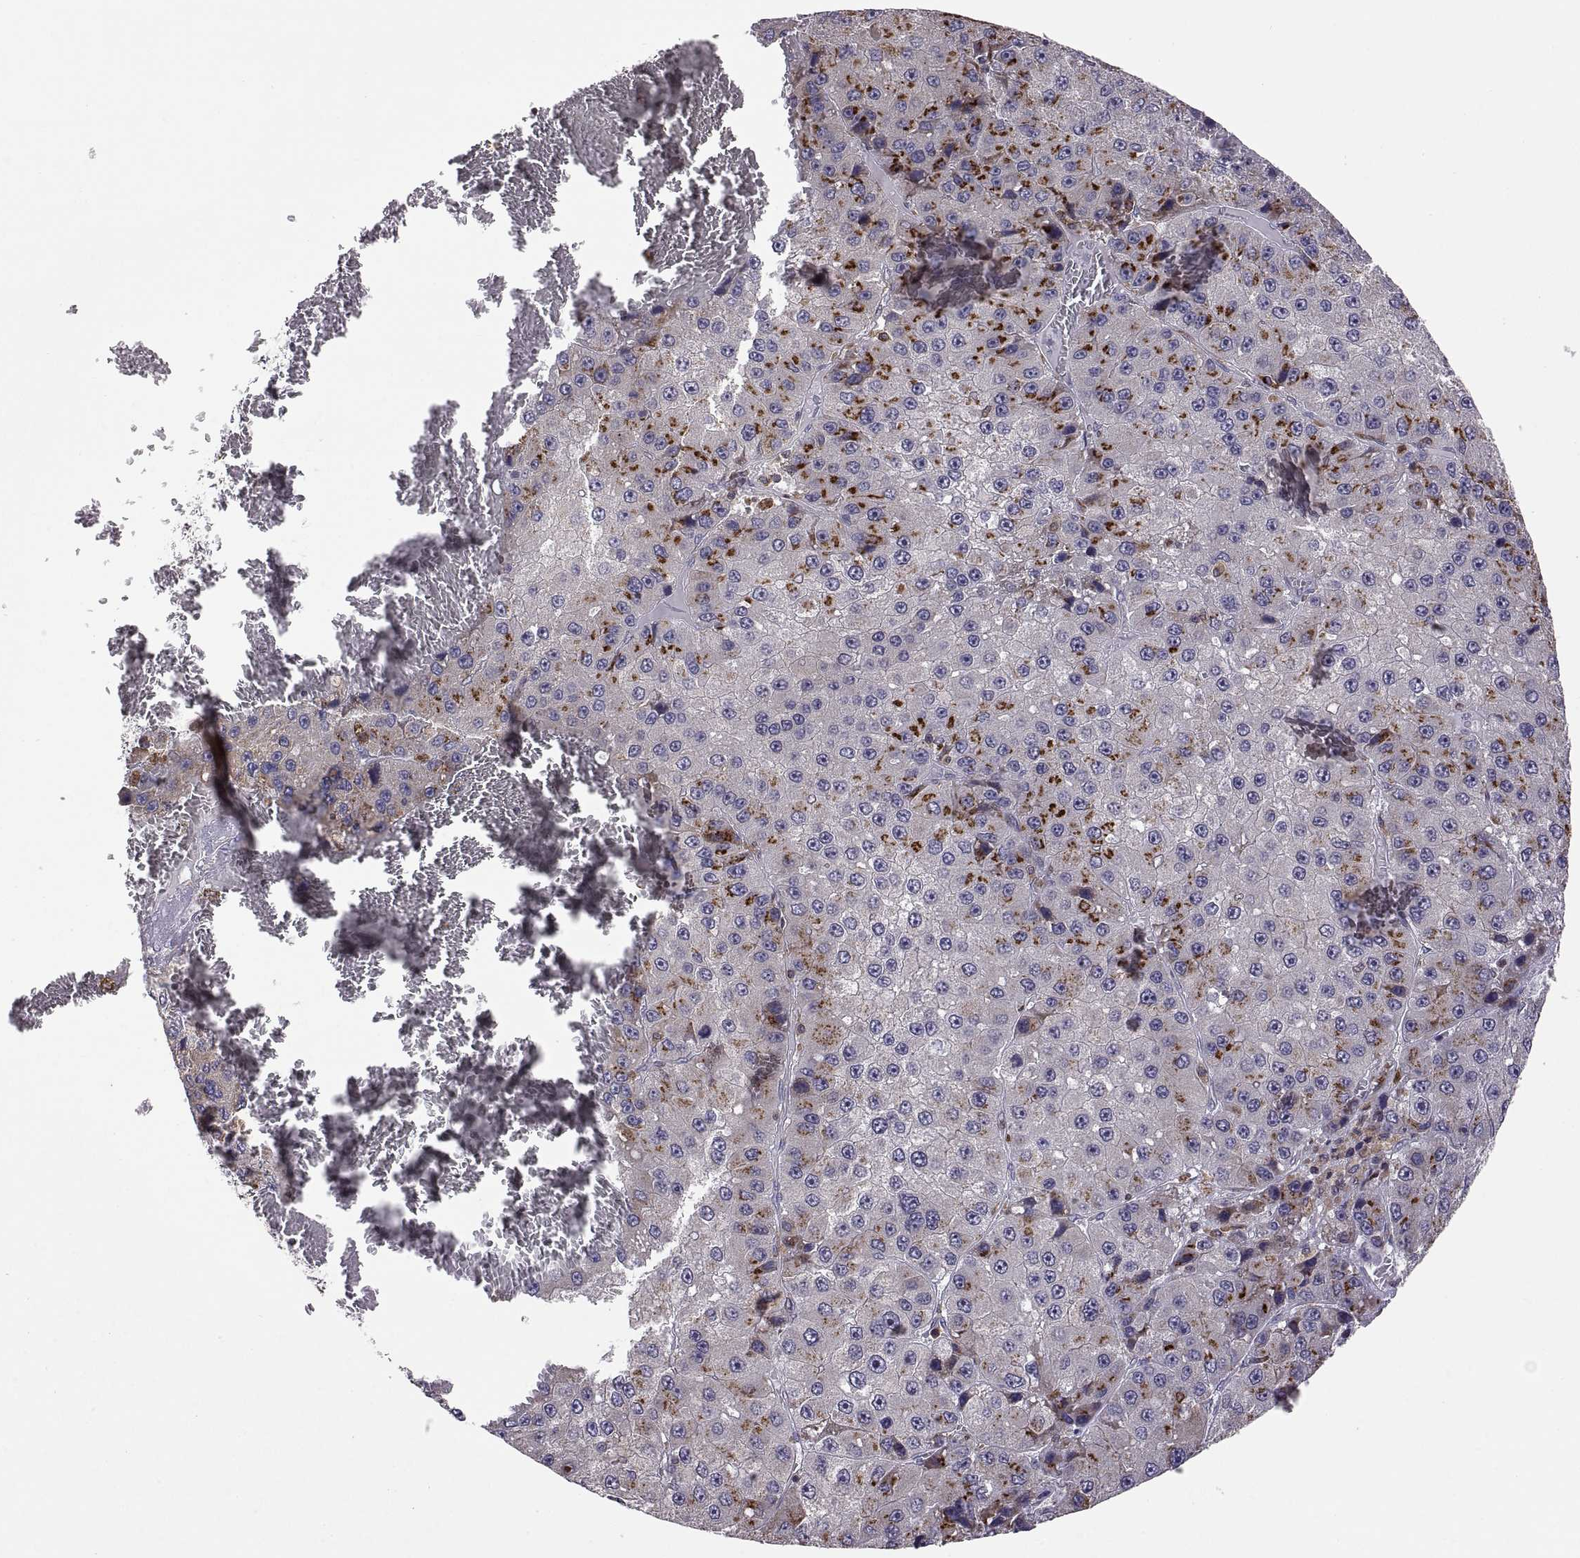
{"staining": {"intensity": "strong", "quantity": "25%-75%", "location": "cytoplasmic/membranous"}, "tissue": "liver cancer", "cell_type": "Tumor cells", "image_type": "cancer", "snomed": [{"axis": "morphology", "description": "Carcinoma, Hepatocellular, NOS"}, {"axis": "topography", "description": "Liver"}], "caption": "Immunohistochemical staining of hepatocellular carcinoma (liver) demonstrates strong cytoplasmic/membranous protein expression in approximately 25%-75% of tumor cells. Using DAB (brown) and hematoxylin (blue) stains, captured at high magnification using brightfield microscopy.", "gene": "ACAP1", "patient": {"sex": "female", "age": 73}}